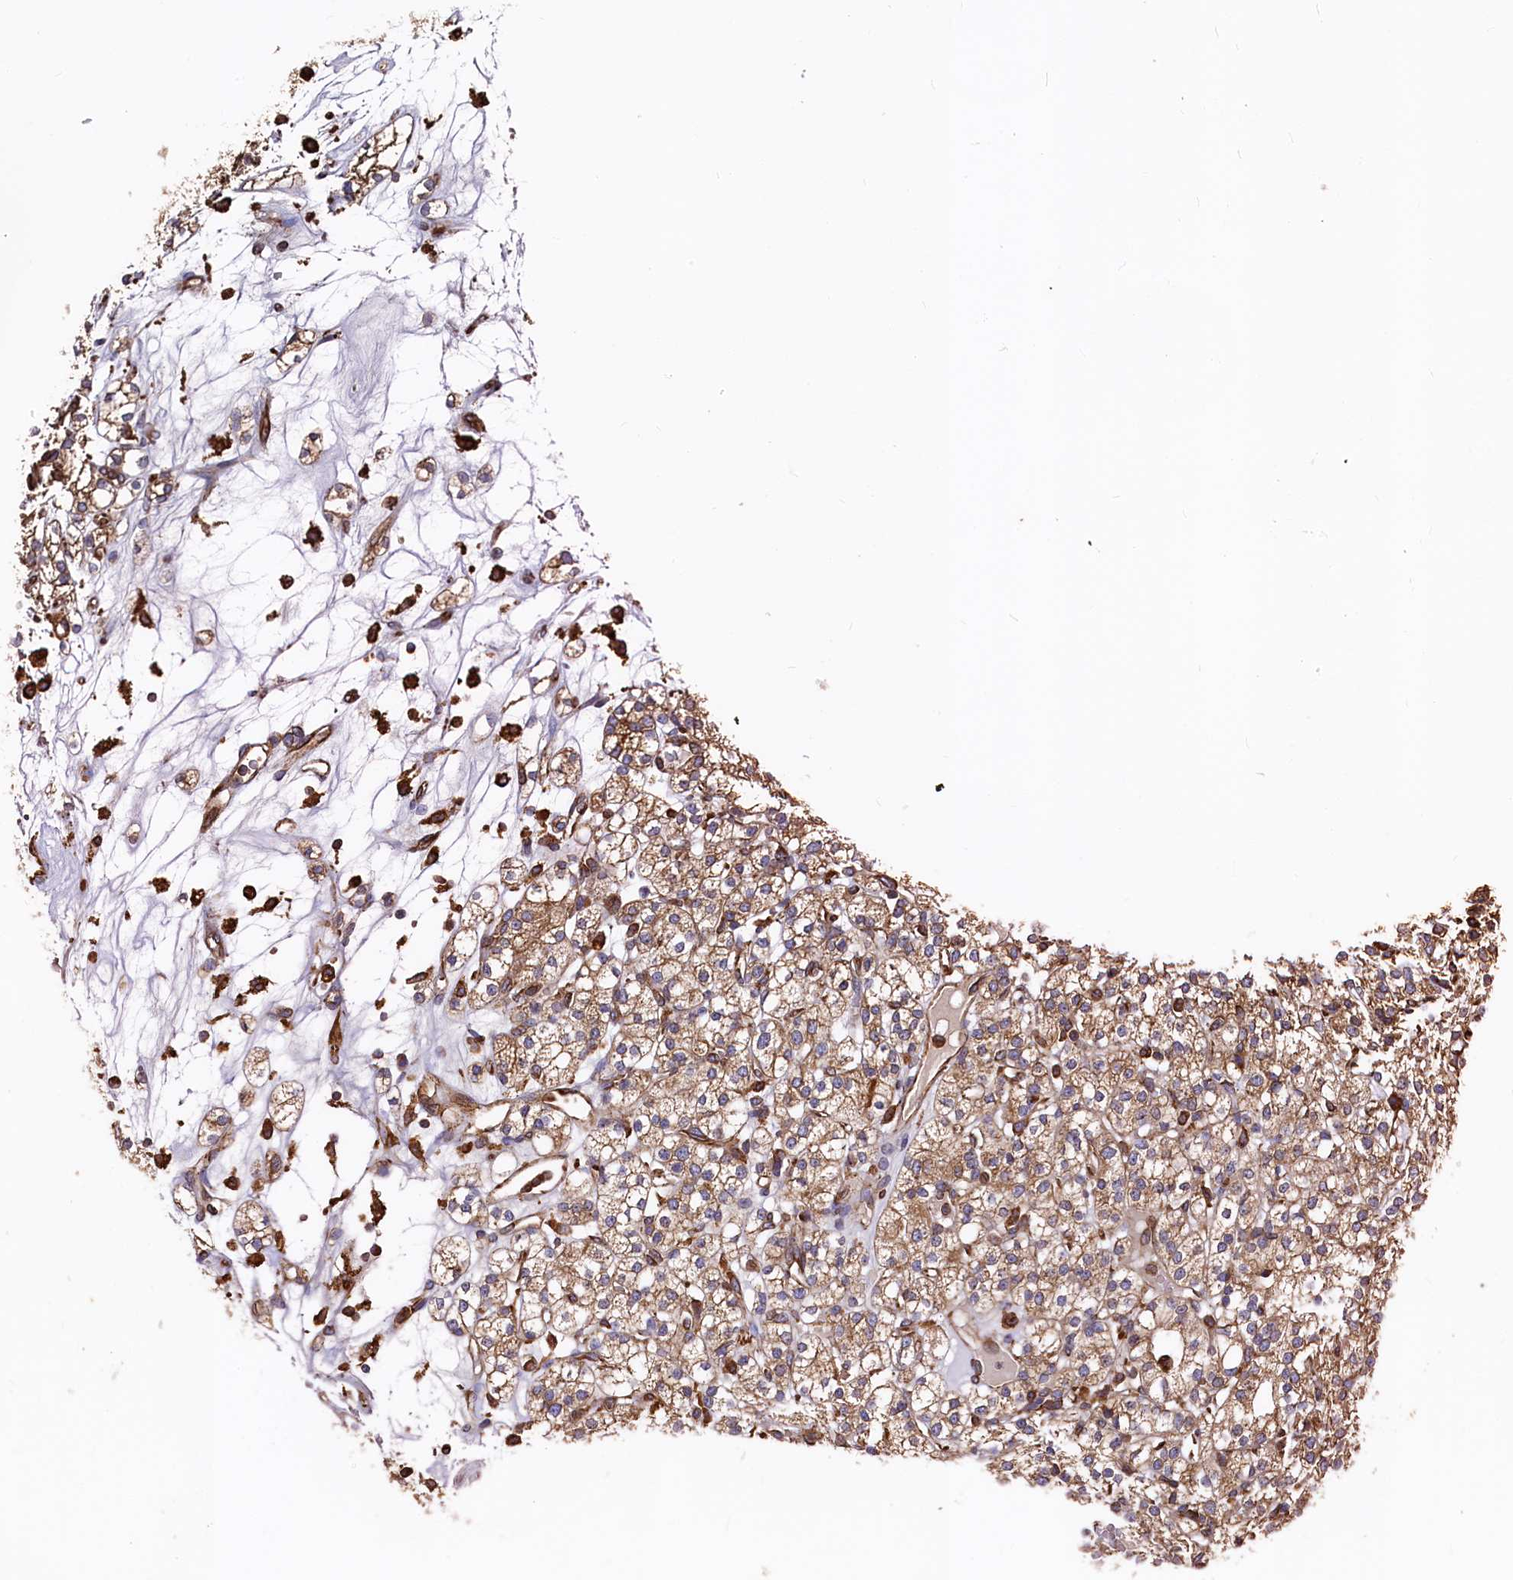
{"staining": {"intensity": "moderate", "quantity": ">75%", "location": "cytoplasmic/membranous"}, "tissue": "renal cancer", "cell_type": "Tumor cells", "image_type": "cancer", "snomed": [{"axis": "morphology", "description": "Adenocarcinoma, NOS"}, {"axis": "topography", "description": "Kidney"}], "caption": "Immunohistochemistry (IHC) staining of renal cancer (adenocarcinoma), which reveals medium levels of moderate cytoplasmic/membranous staining in about >75% of tumor cells indicating moderate cytoplasmic/membranous protein positivity. The staining was performed using DAB (3,3'-diaminobenzidine) (brown) for protein detection and nuclei were counterstained in hematoxylin (blue).", "gene": "NEURL1B", "patient": {"sex": "male", "age": 77}}